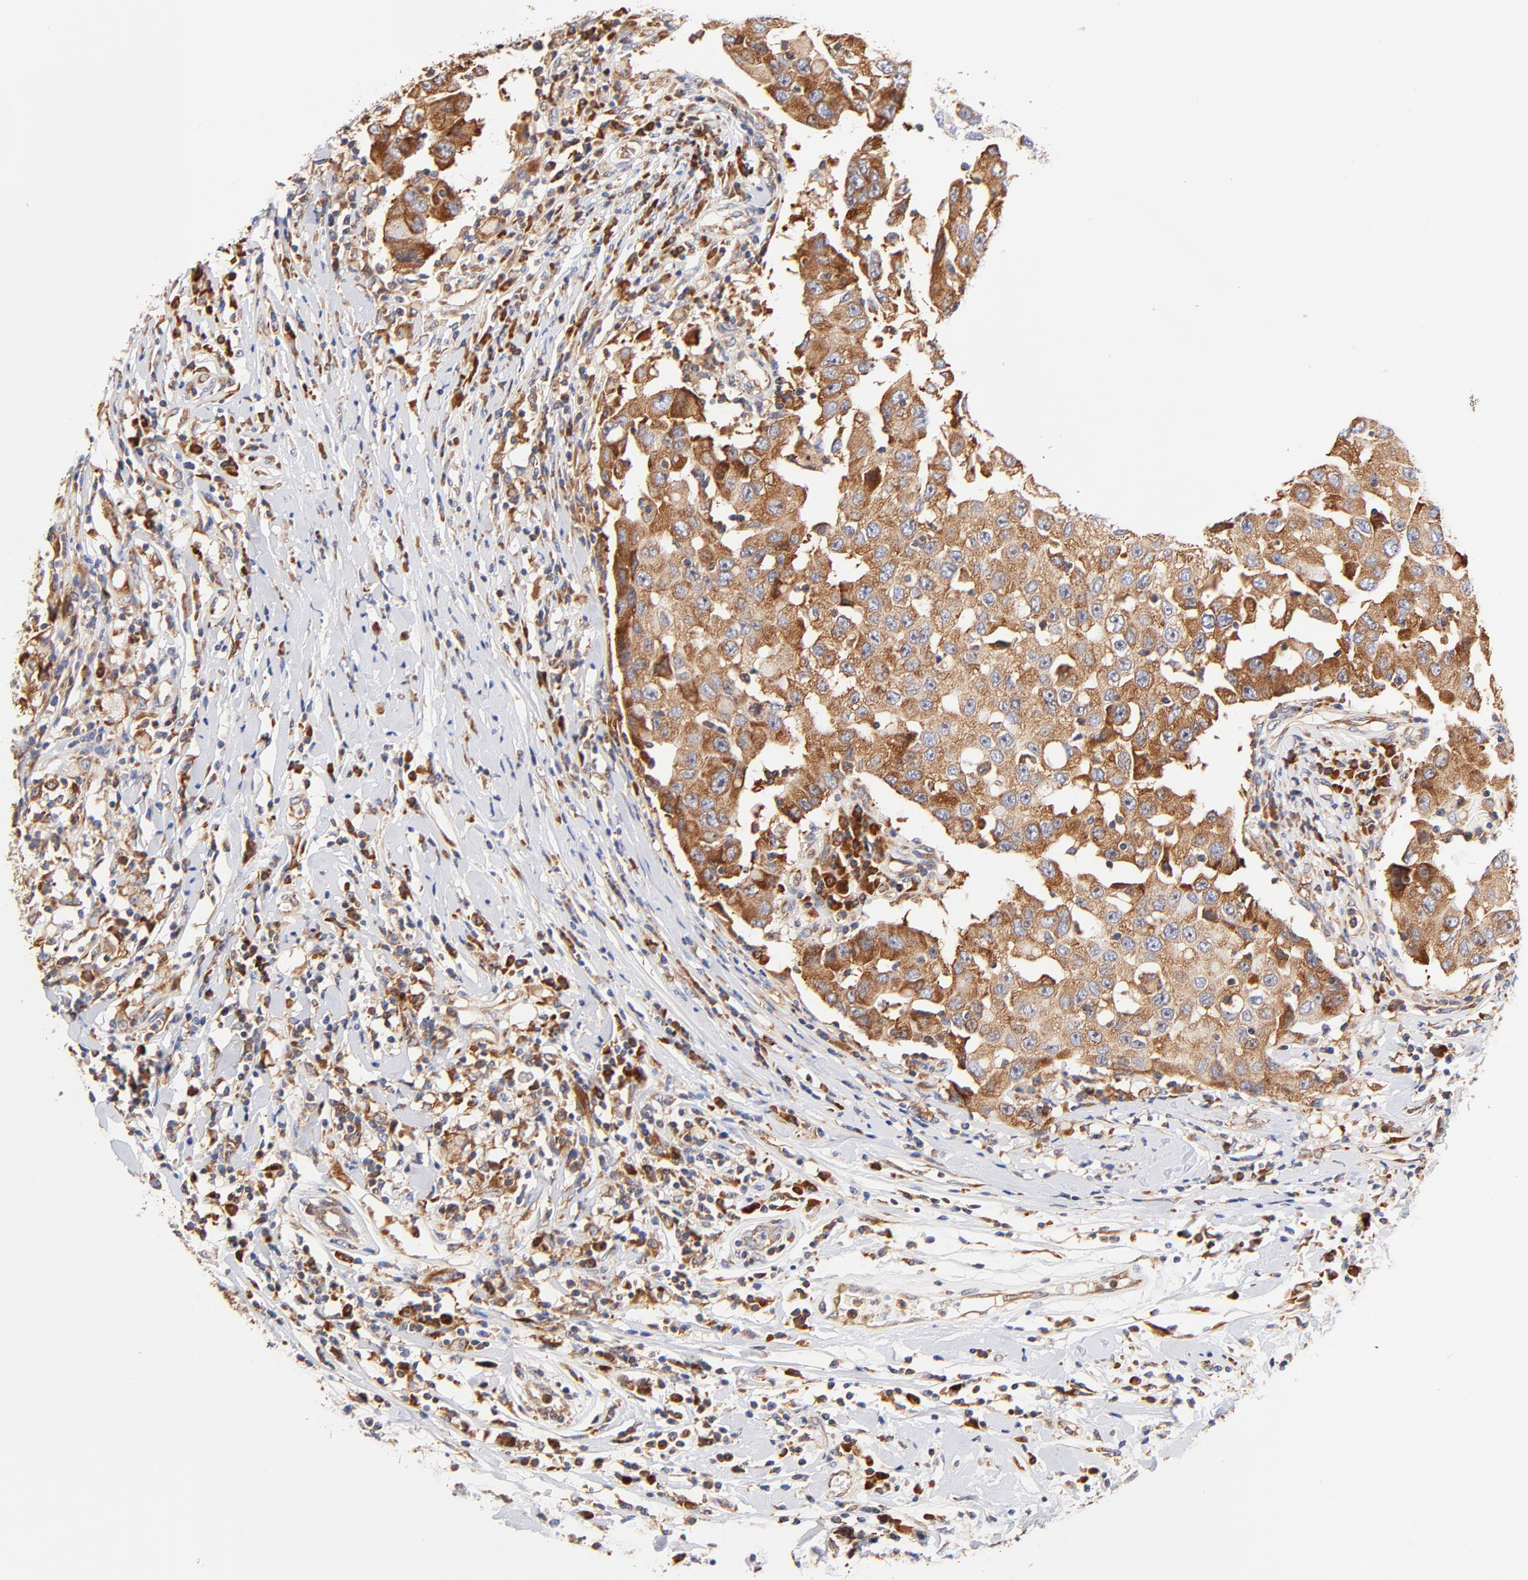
{"staining": {"intensity": "moderate", "quantity": ">75%", "location": "cytoplasmic/membranous"}, "tissue": "breast cancer", "cell_type": "Tumor cells", "image_type": "cancer", "snomed": [{"axis": "morphology", "description": "Duct carcinoma"}, {"axis": "topography", "description": "Breast"}], "caption": "IHC of human breast cancer (intraductal carcinoma) displays medium levels of moderate cytoplasmic/membranous staining in approximately >75% of tumor cells.", "gene": "RPL27", "patient": {"sex": "female", "age": 27}}